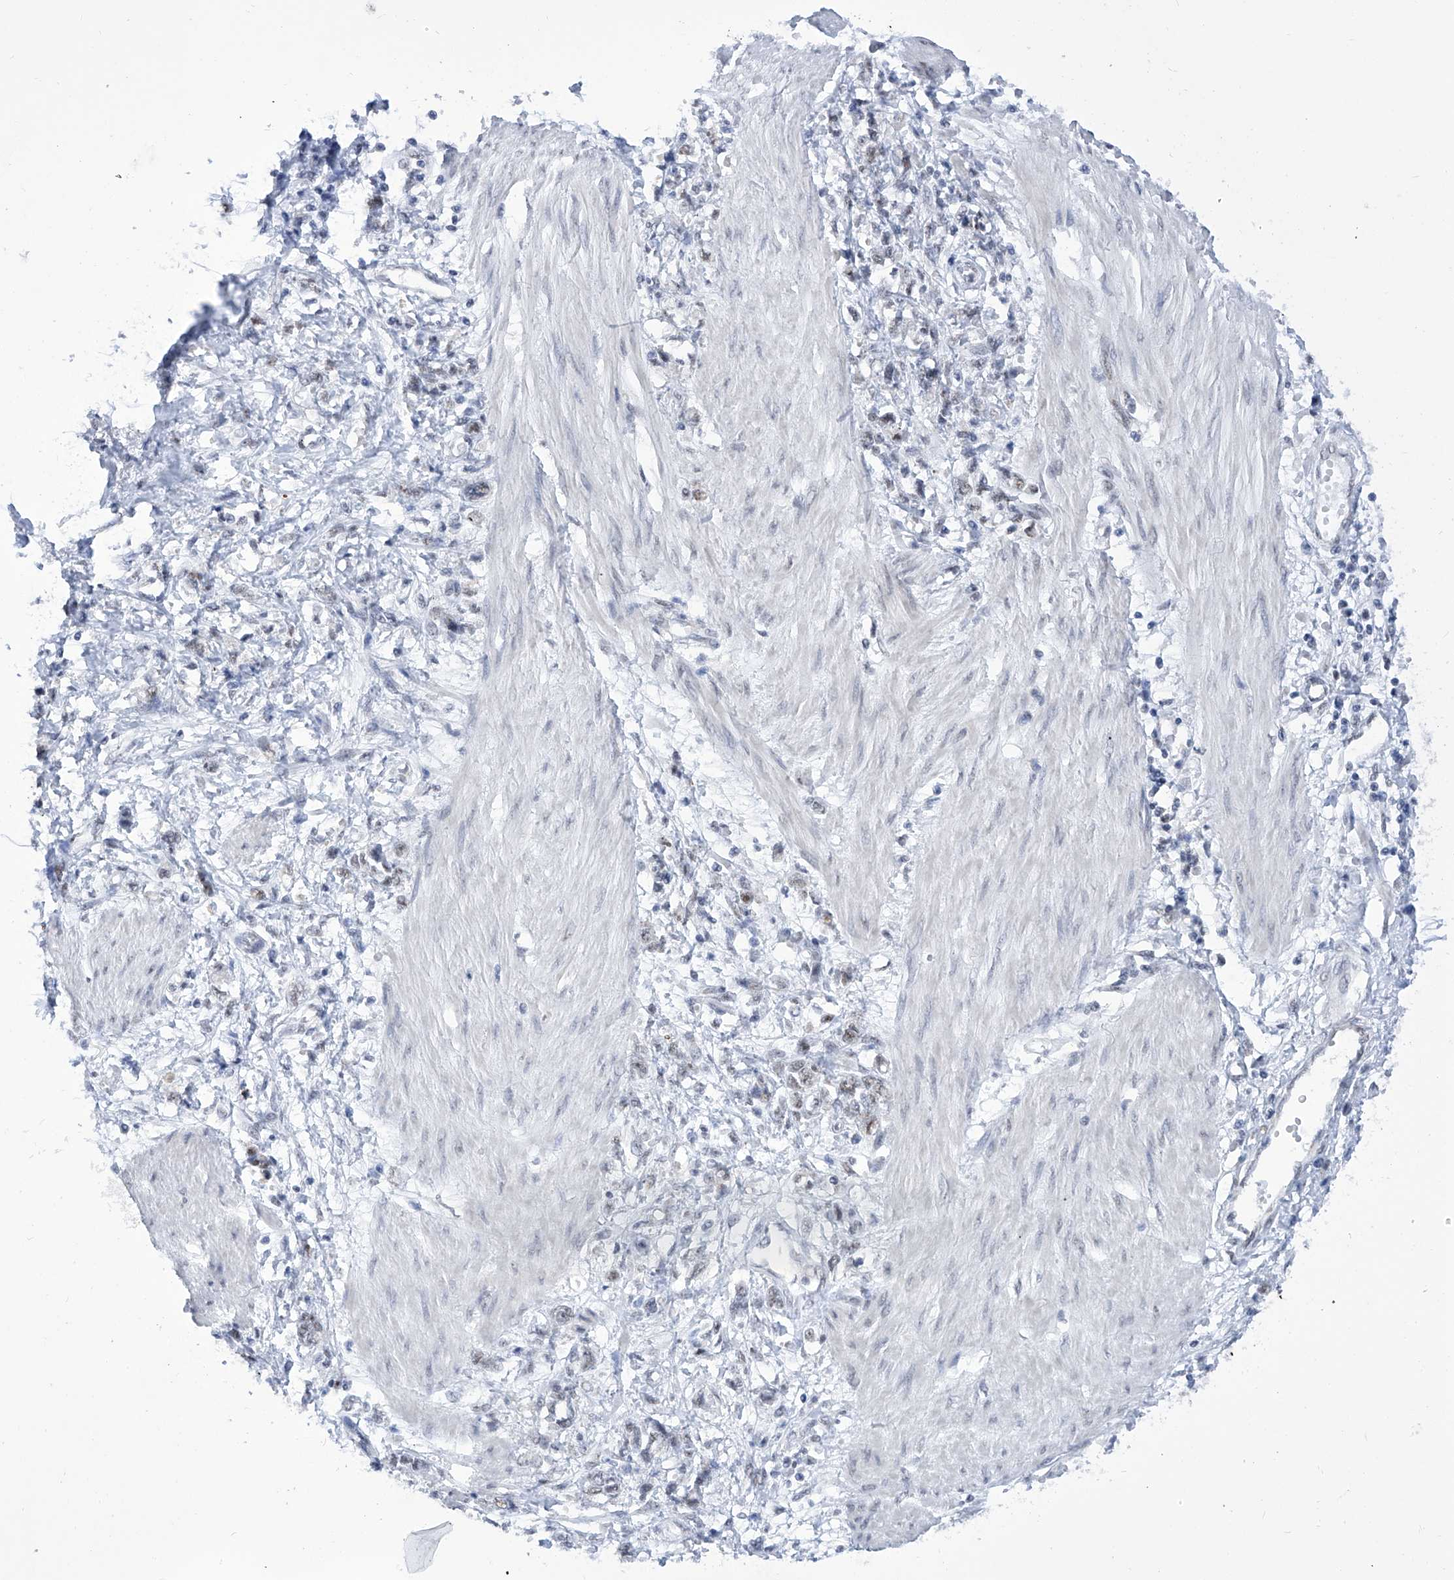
{"staining": {"intensity": "negative", "quantity": "none", "location": "none"}, "tissue": "stomach cancer", "cell_type": "Tumor cells", "image_type": "cancer", "snomed": [{"axis": "morphology", "description": "Adenocarcinoma, NOS"}, {"axis": "topography", "description": "Stomach"}], "caption": "This is an immunohistochemistry (IHC) photomicrograph of human adenocarcinoma (stomach). There is no positivity in tumor cells.", "gene": "SART1", "patient": {"sex": "female", "age": 76}}